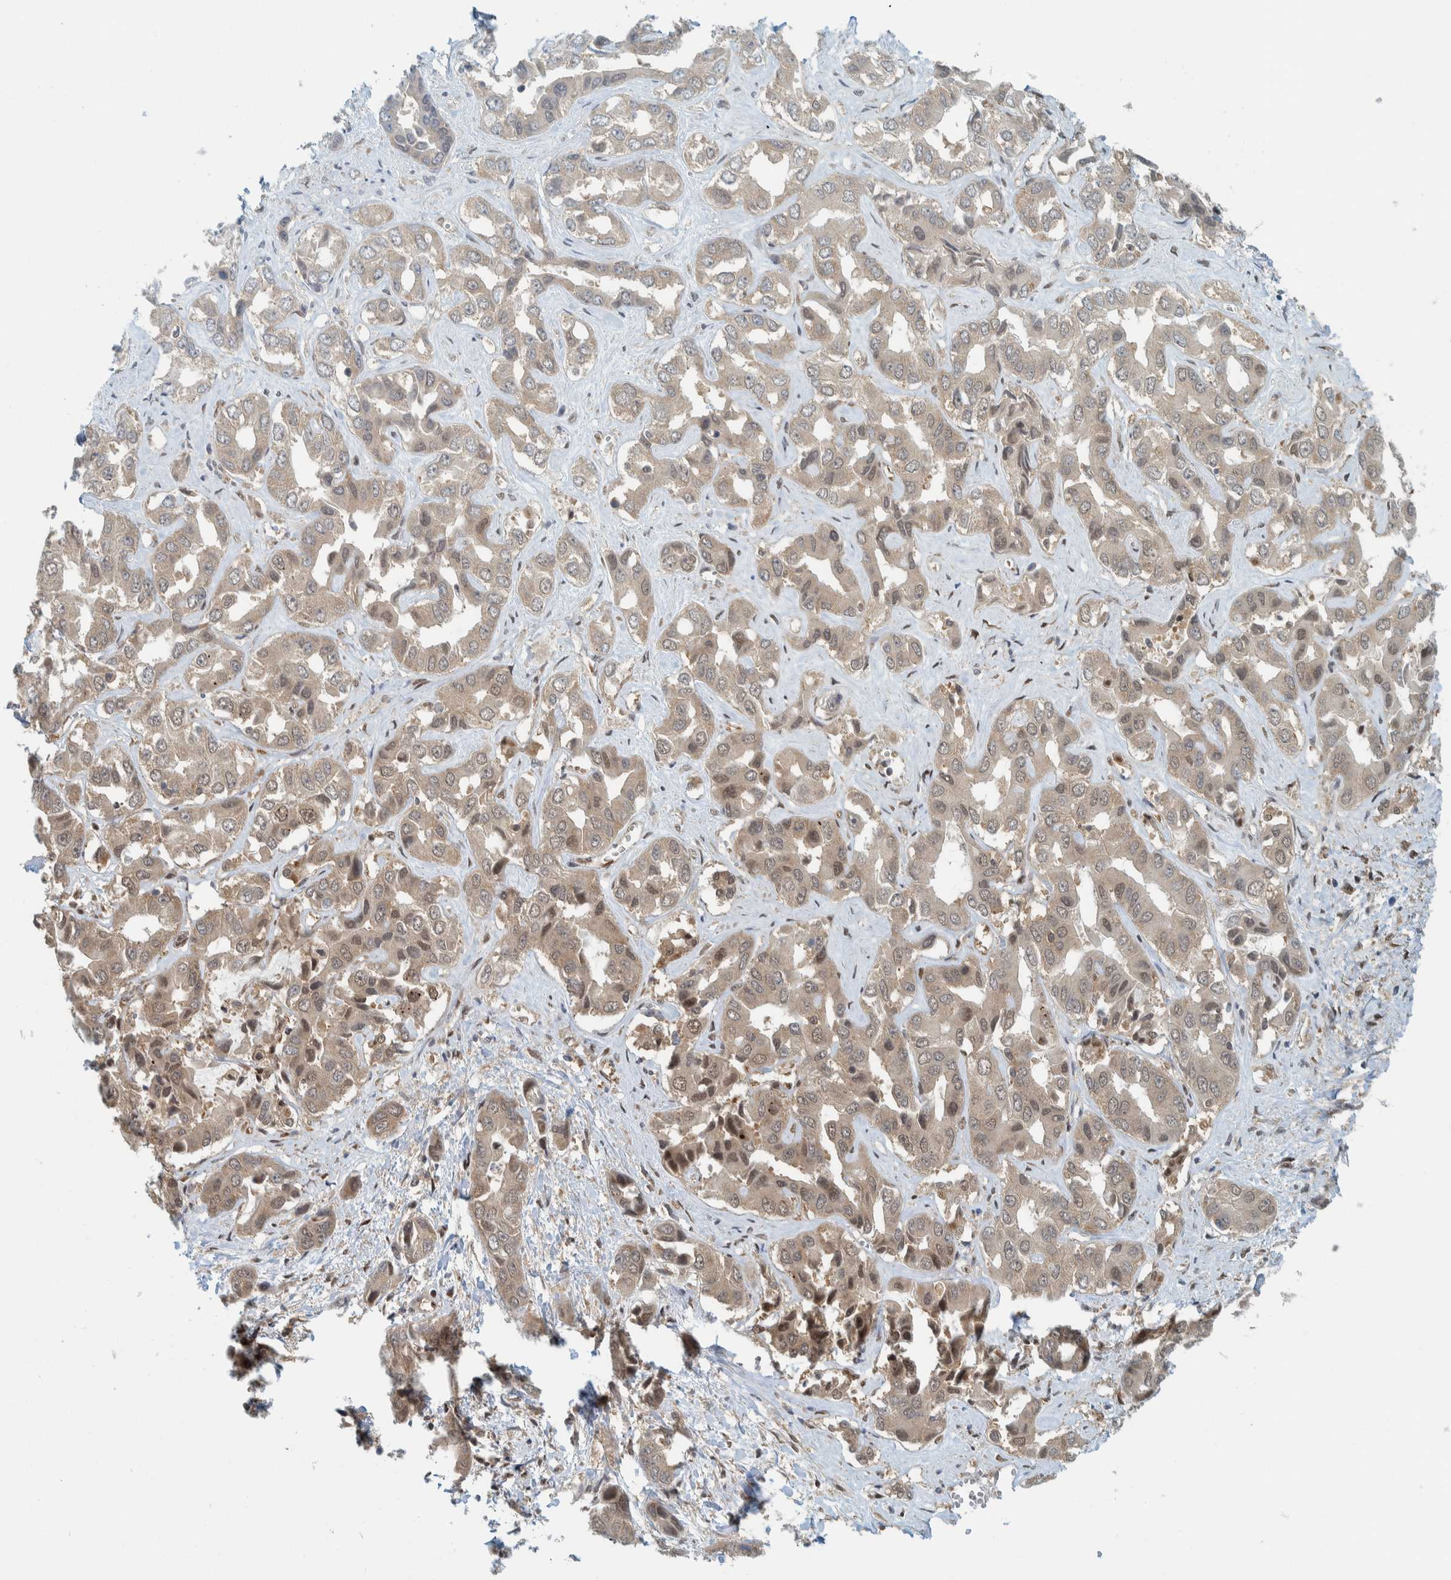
{"staining": {"intensity": "weak", "quantity": "<25%", "location": "cytoplasmic/membranous,nuclear"}, "tissue": "liver cancer", "cell_type": "Tumor cells", "image_type": "cancer", "snomed": [{"axis": "morphology", "description": "Cholangiocarcinoma"}, {"axis": "topography", "description": "Liver"}], "caption": "Liver cancer (cholangiocarcinoma) stained for a protein using immunohistochemistry shows no expression tumor cells.", "gene": "COPS3", "patient": {"sex": "female", "age": 52}}